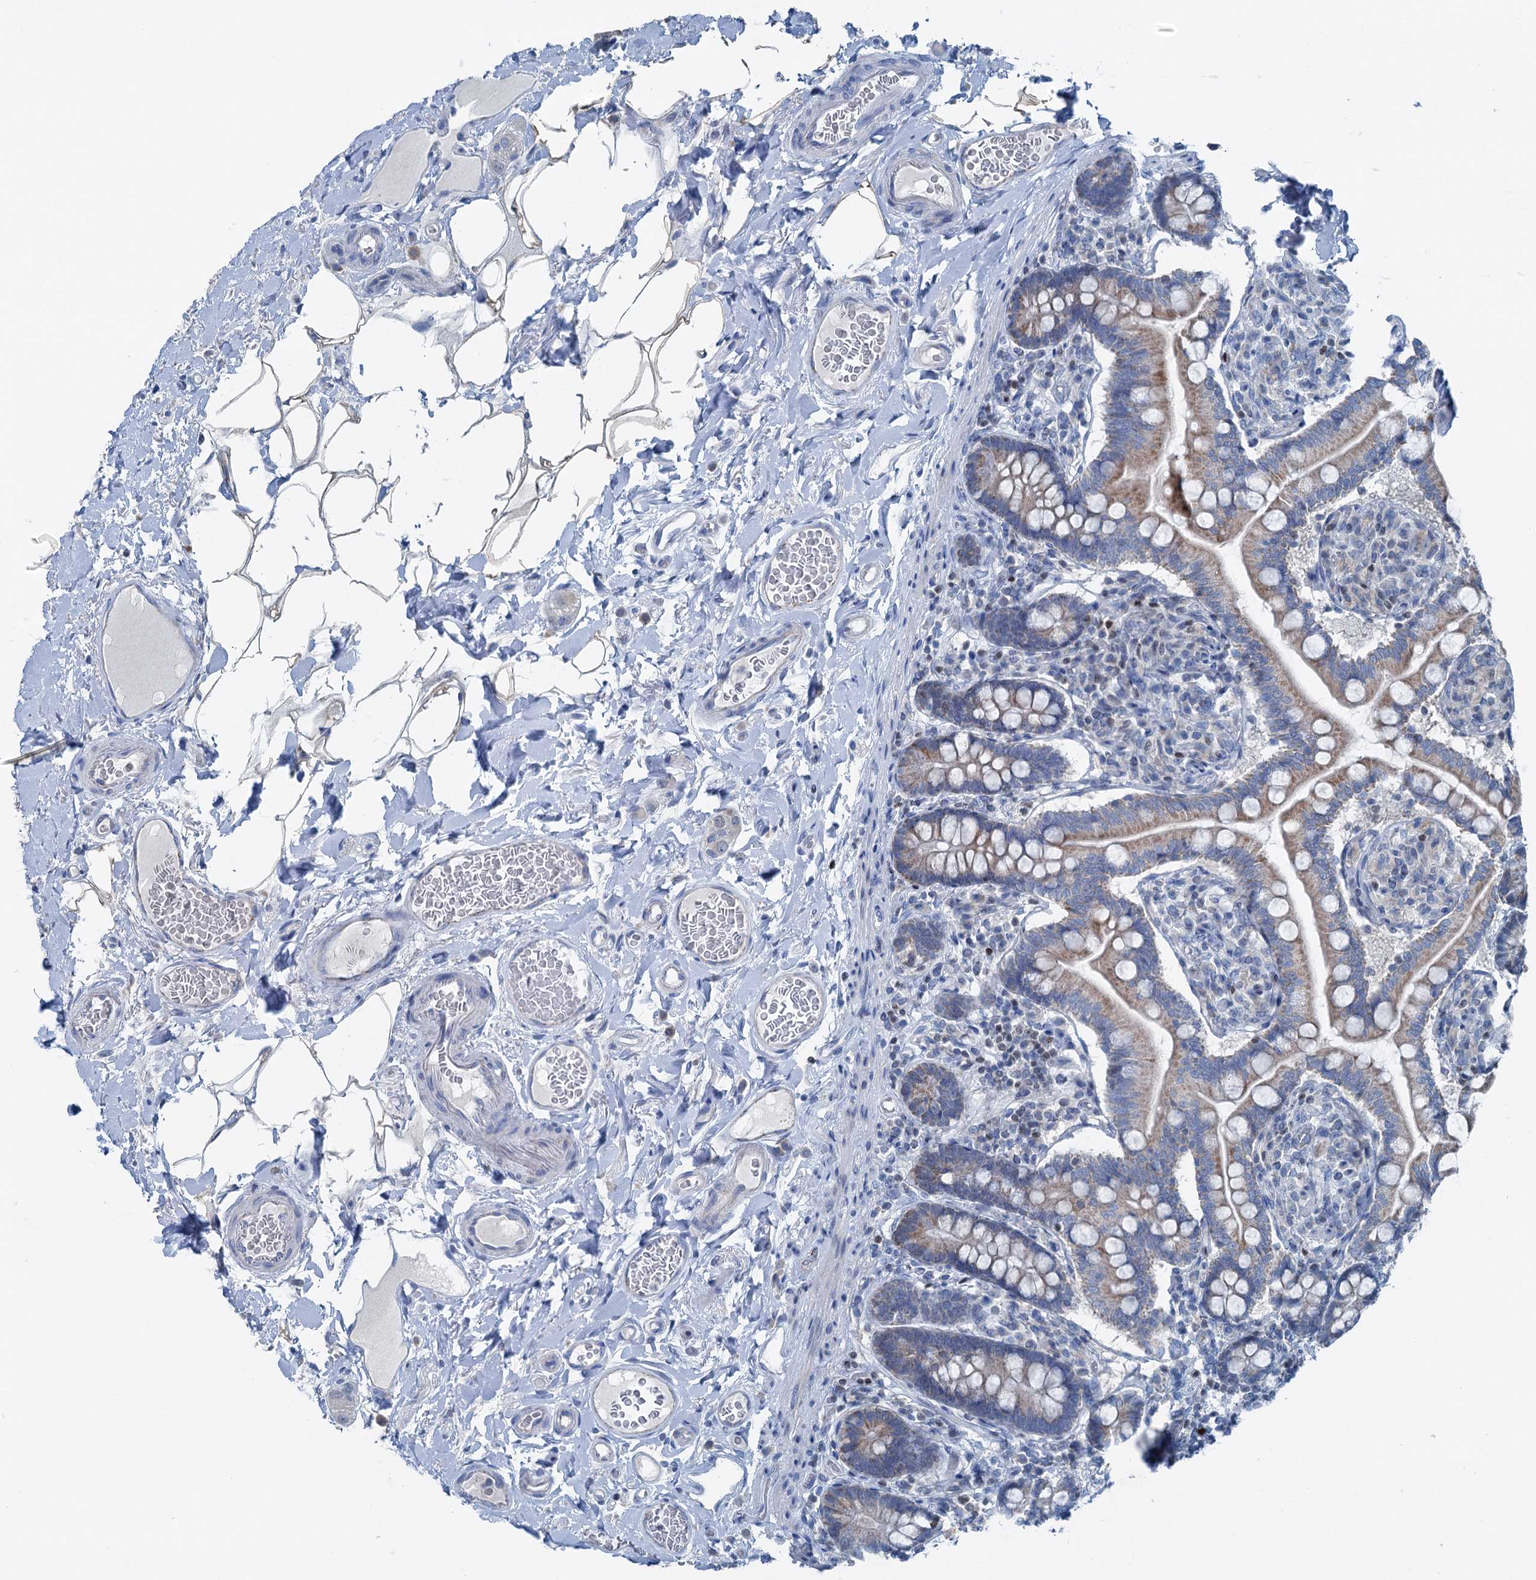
{"staining": {"intensity": "moderate", "quantity": "25%-75%", "location": "cytoplasmic/membranous"}, "tissue": "small intestine", "cell_type": "Glandular cells", "image_type": "normal", "snomed": [{"axis": "morphology", "description": "Normal tissue, NOS"}, {"axis": "topography", "description": "Small intestine"}], "caption": "A brown stain highlights moderate cytoplasmic/membranous expression of a protein in glandular cells of unremarkable small intestine. Using DAB (brown) and hematoxylin (blue) stains, captured at high magnification using brightfield microscopy.", "gene": "ELP4", "patient": {"sex": "female", "age": 64}}